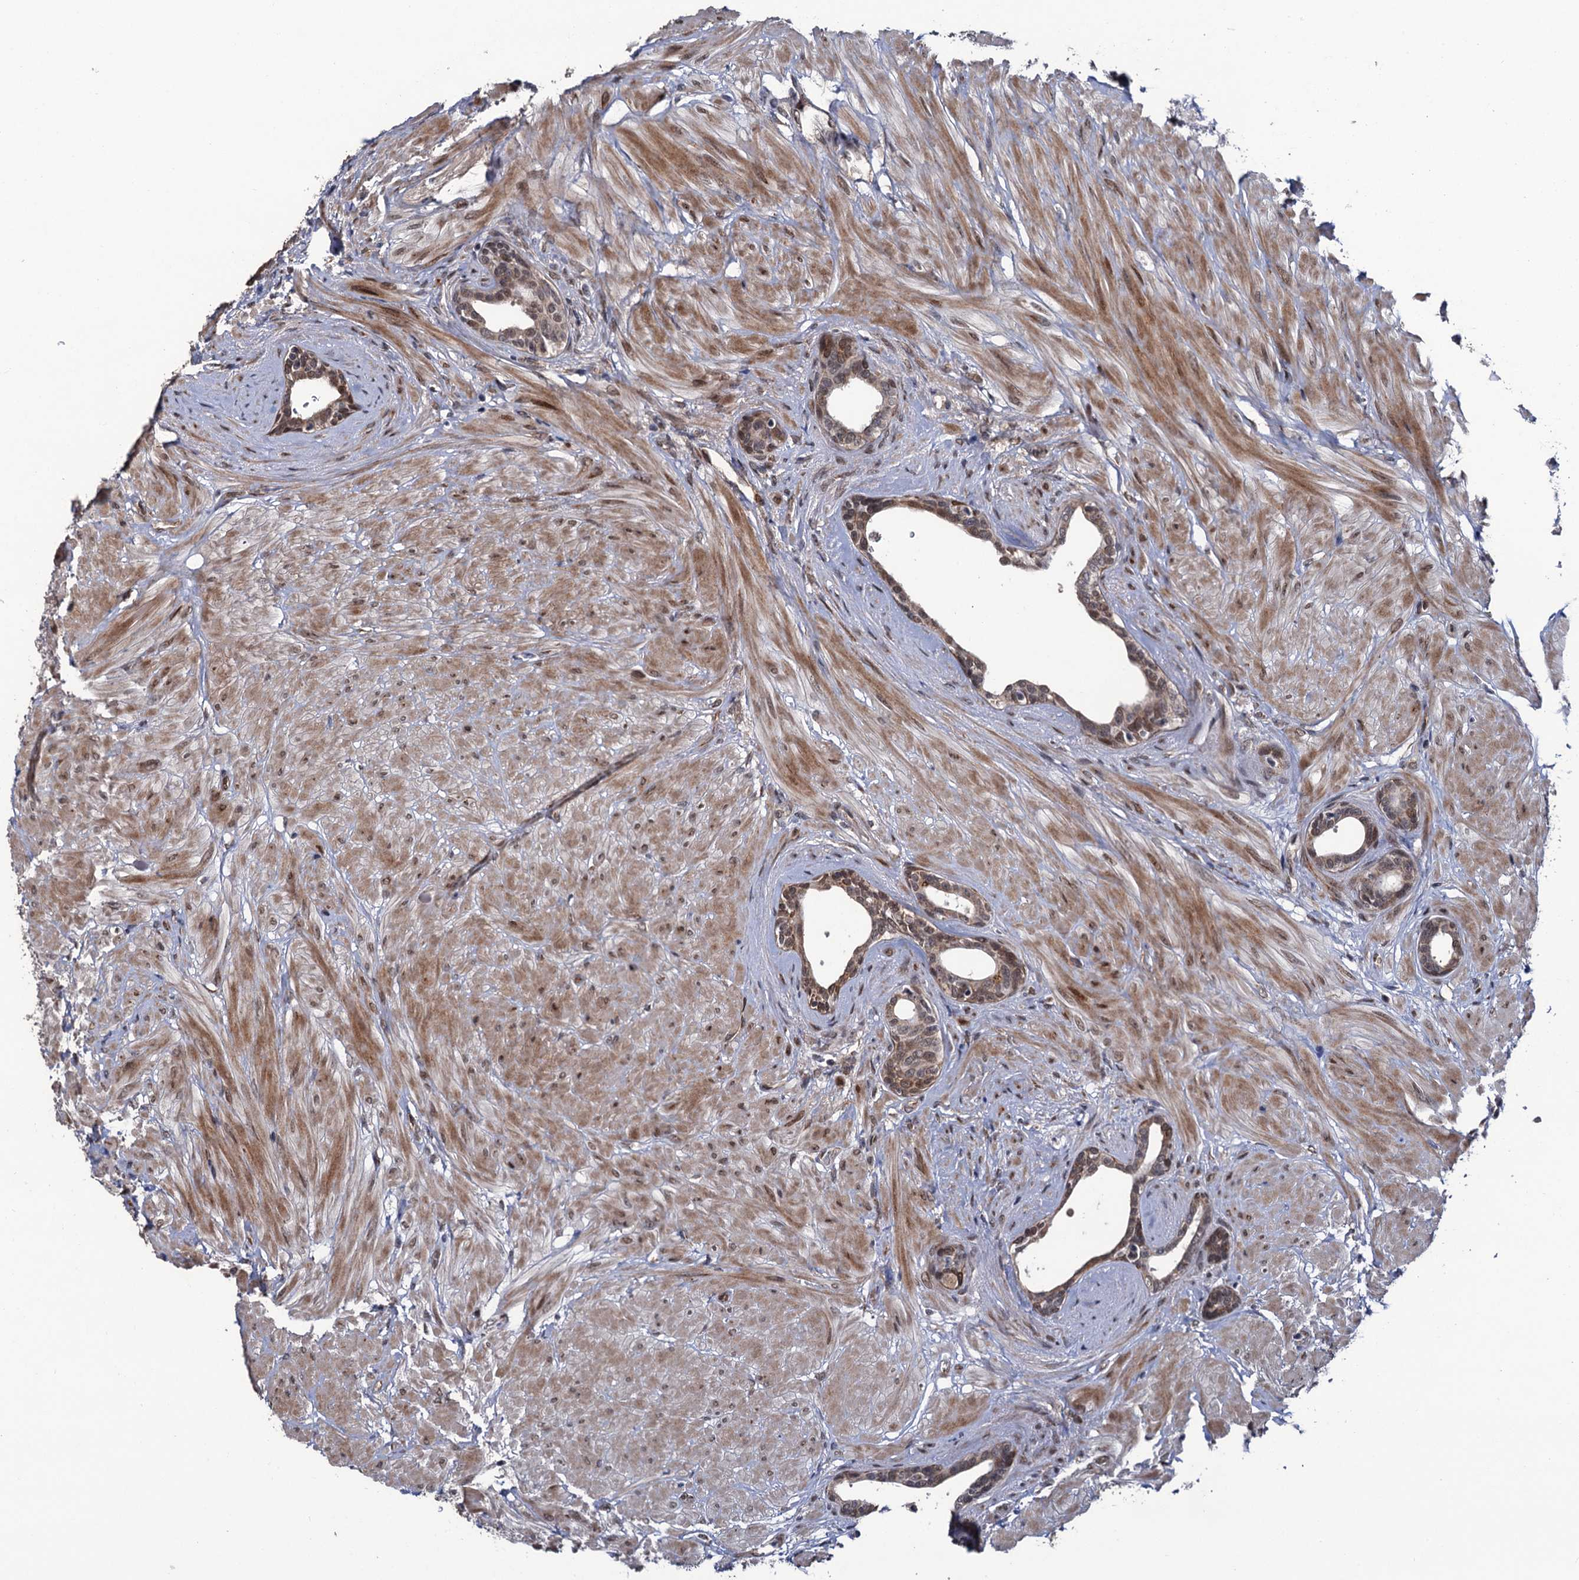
{"staining": {"intensity": "moderate", "quantity": "<25%", "location": "nuclear"}, "tissue": "prostate", "cell_type": "Glandular cells", "image_type": "normal", "snomed": [{"axis": "morphology", "description": "Normal tissue, NOS"}, {"axis": "topography", "description": "Prostate"}], "caption": "A brown stain labels moderate nuclear positivity of a protein in glandular cells of benign human prostate. (Brightfield microscopy of DAB IHC at high magnification).", "gene": "LRRC63", "patient": {"sex": "male", "age": 48}}